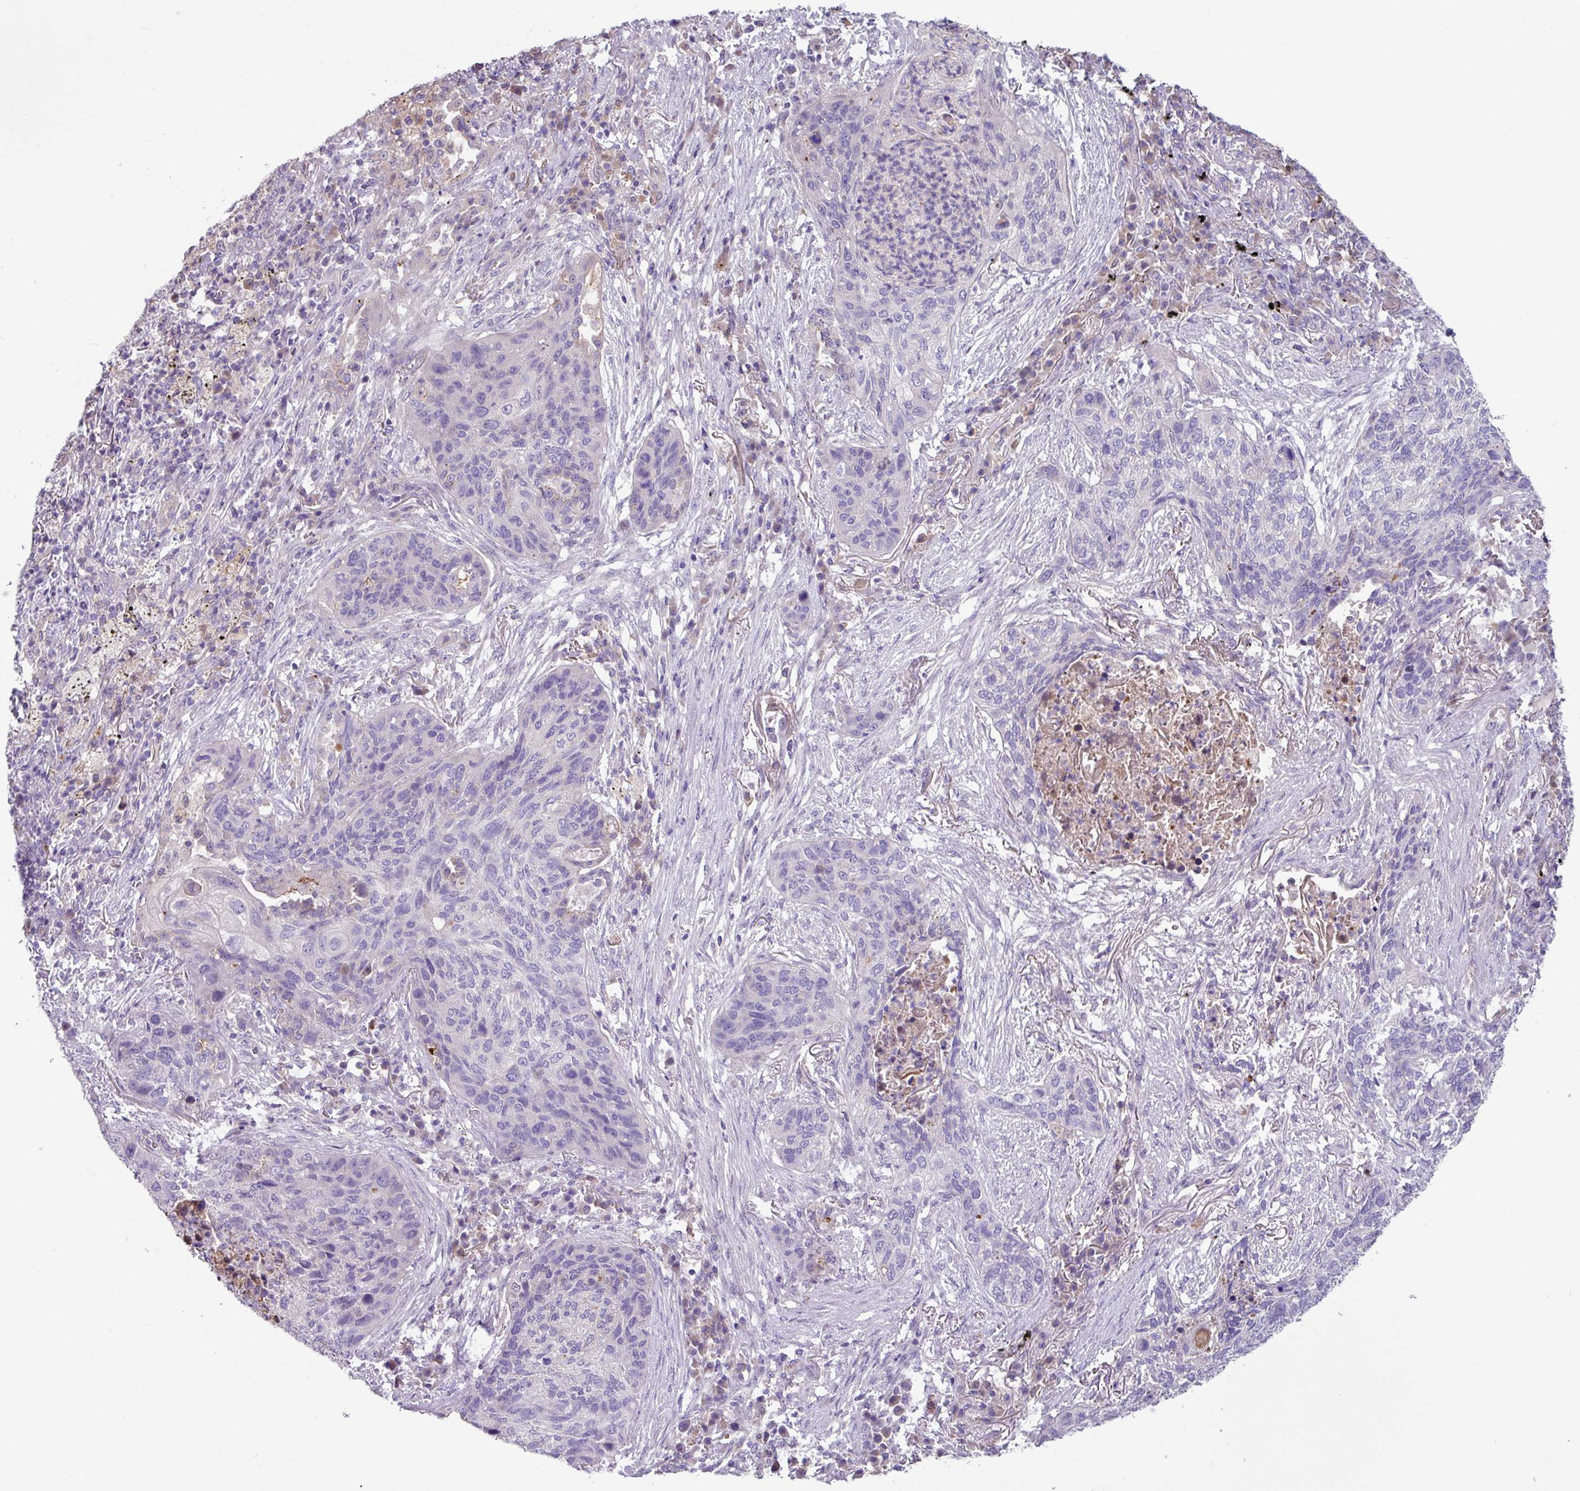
{"staining": {"intensity": "negative", "quantity": "none", "location": "none"}, "tissue": "lung cancer", "cell_type": "Tumor cells", "image_type": "cancer", "snomed": [{"axis": "morphology", "description": "Squamous cell carcinoma, NOS"}, {"axis": "topography", "description": "Lung"}], "caption": "Immunohistochemical staining of lung cancer (squamous cell carcinoma) demonstrates no significant positivity in tumor cells.", "gene": "IQCJ", "patient": {"sex": "female", "age": 63}}